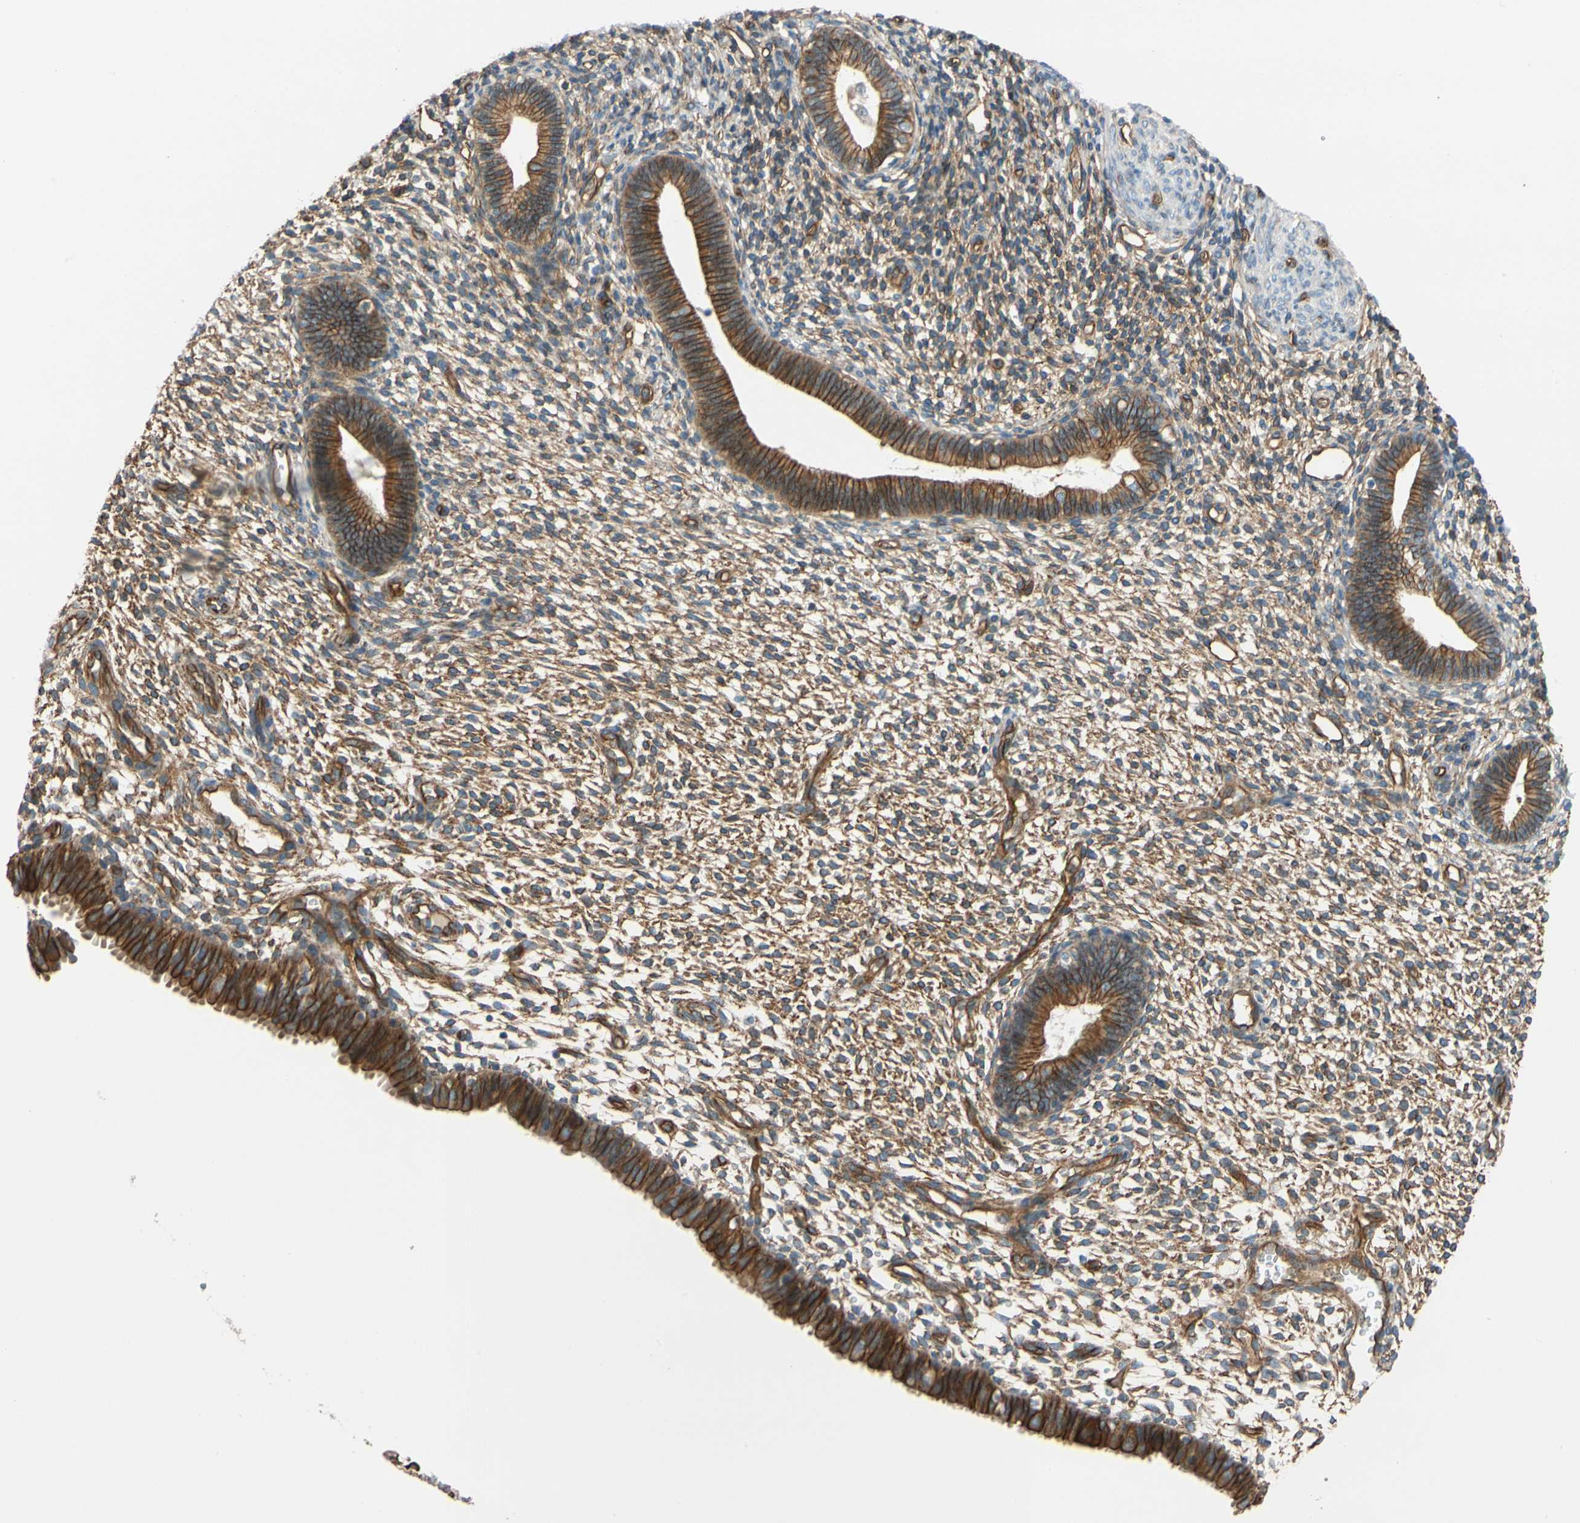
{"staining": {"intensity": "moderate", "quantity": ">75%", "location": "cytoplasmic/membranous"}, "tissue": "endometrium", "cell_type": "Cells in endometrial stroma", "image_type": "normal", "snomed": [{"axis": "morphology", "description": "Normal tissue, NOS"}, {"axis": "topography", "description": "Endometrium"}], "caption": "Moderate cytoplasmic/membranous protein staining is identified in approximately >75% of cells in endometrial stroma in endometrium.", "gene": "SPTAN1", "patient": {"sex": "female", "age": 61}}